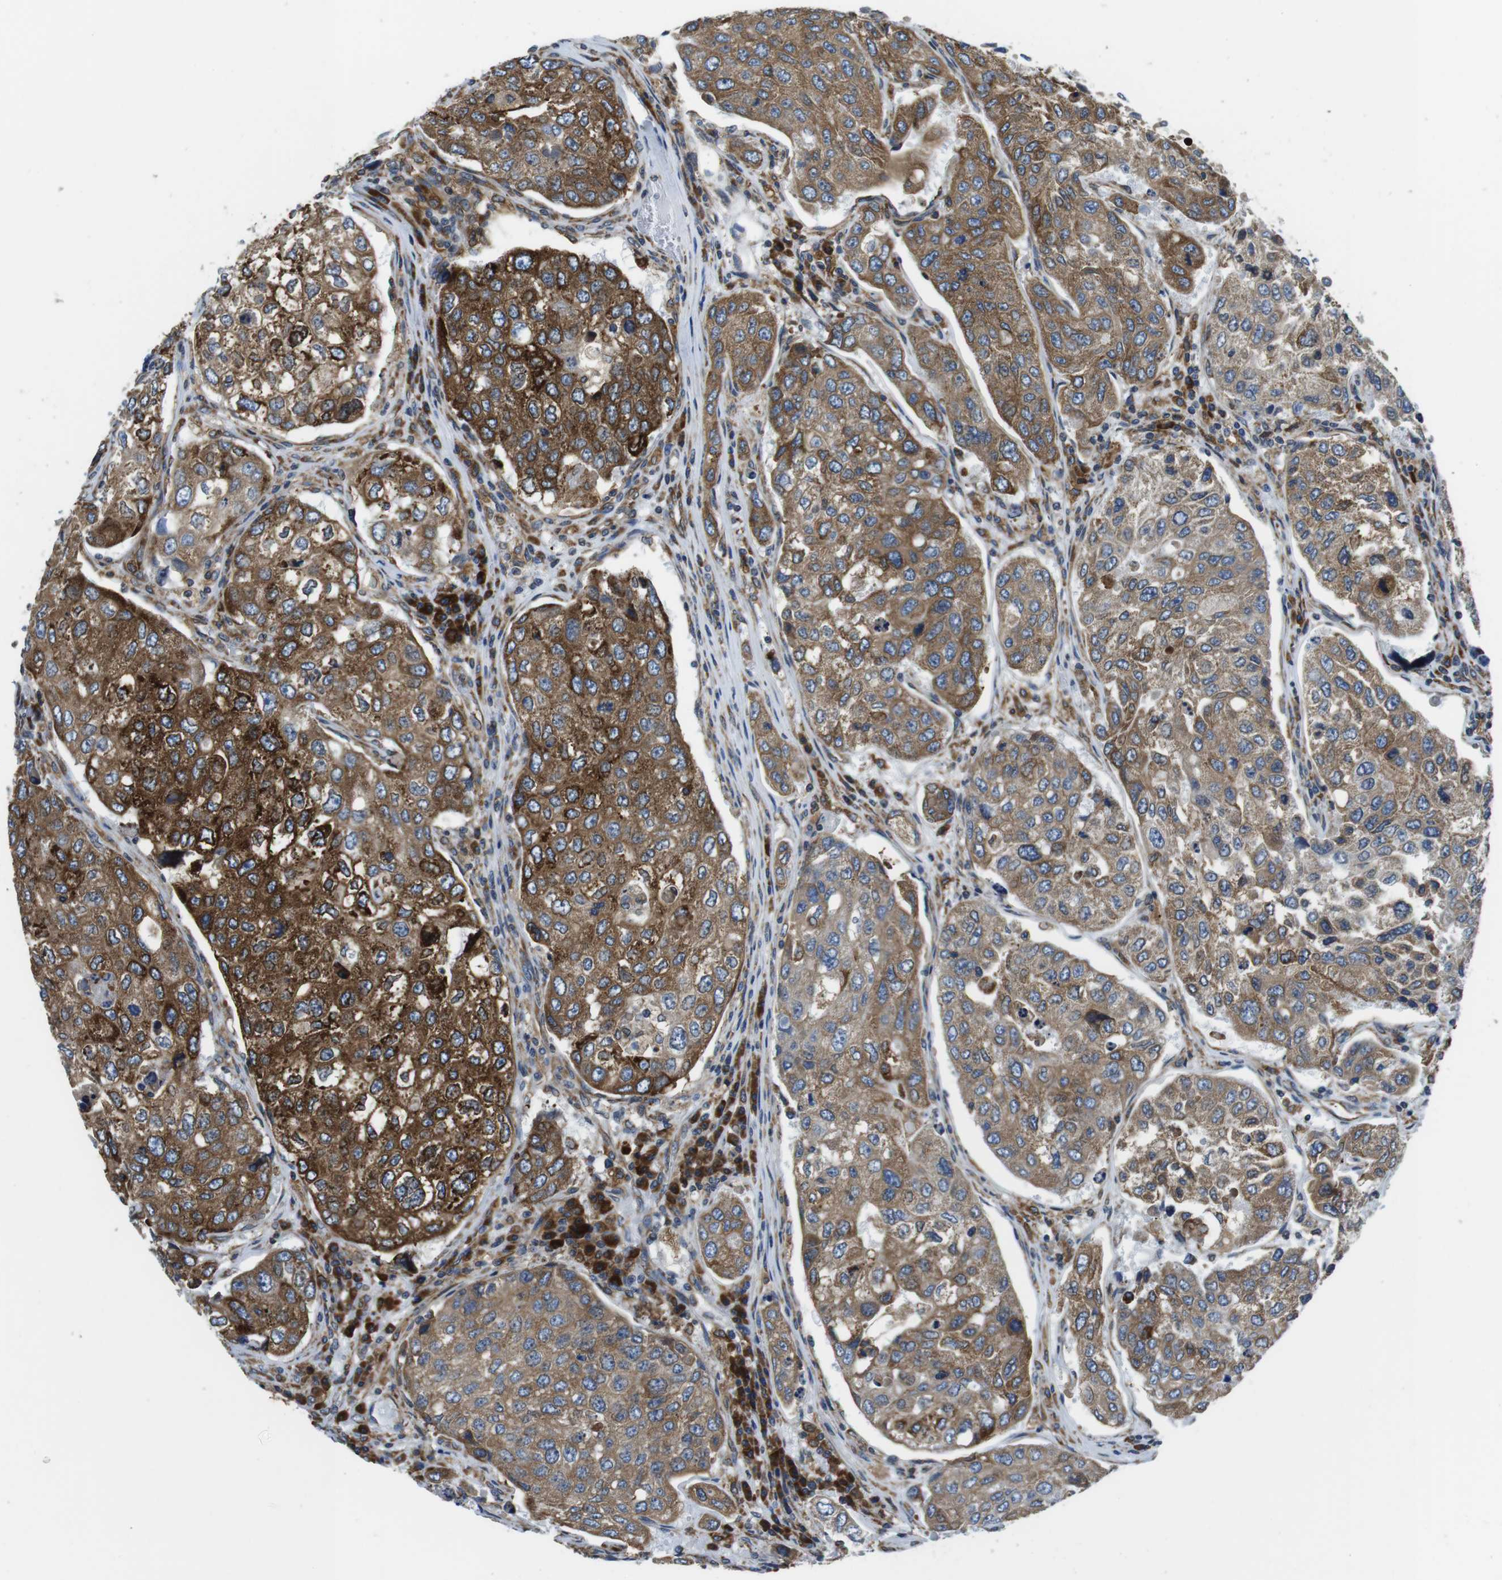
{"staining": {"intensity": "strong", "quantity": ">75%", "location": "cytoplasmic/membranous"}, "tissue": "urothelial cancer", "cell_type": "Tumor cells", "image_type": "cancer", "snomed": [{"axis": "morphology", "description": "Urothelial carcinoma, High grade"}, {"axis": "topography", "description": "Lymph node"}, {"axis": "topography", "description": "Urinary bladder"}], "caption": "A brown stain labels strong cytoplasmic/membranous expression of a protein in urothelial cancer tumor cells.", "gene": "UGGT1", "patient": {"sex": "male", "age": 51}}